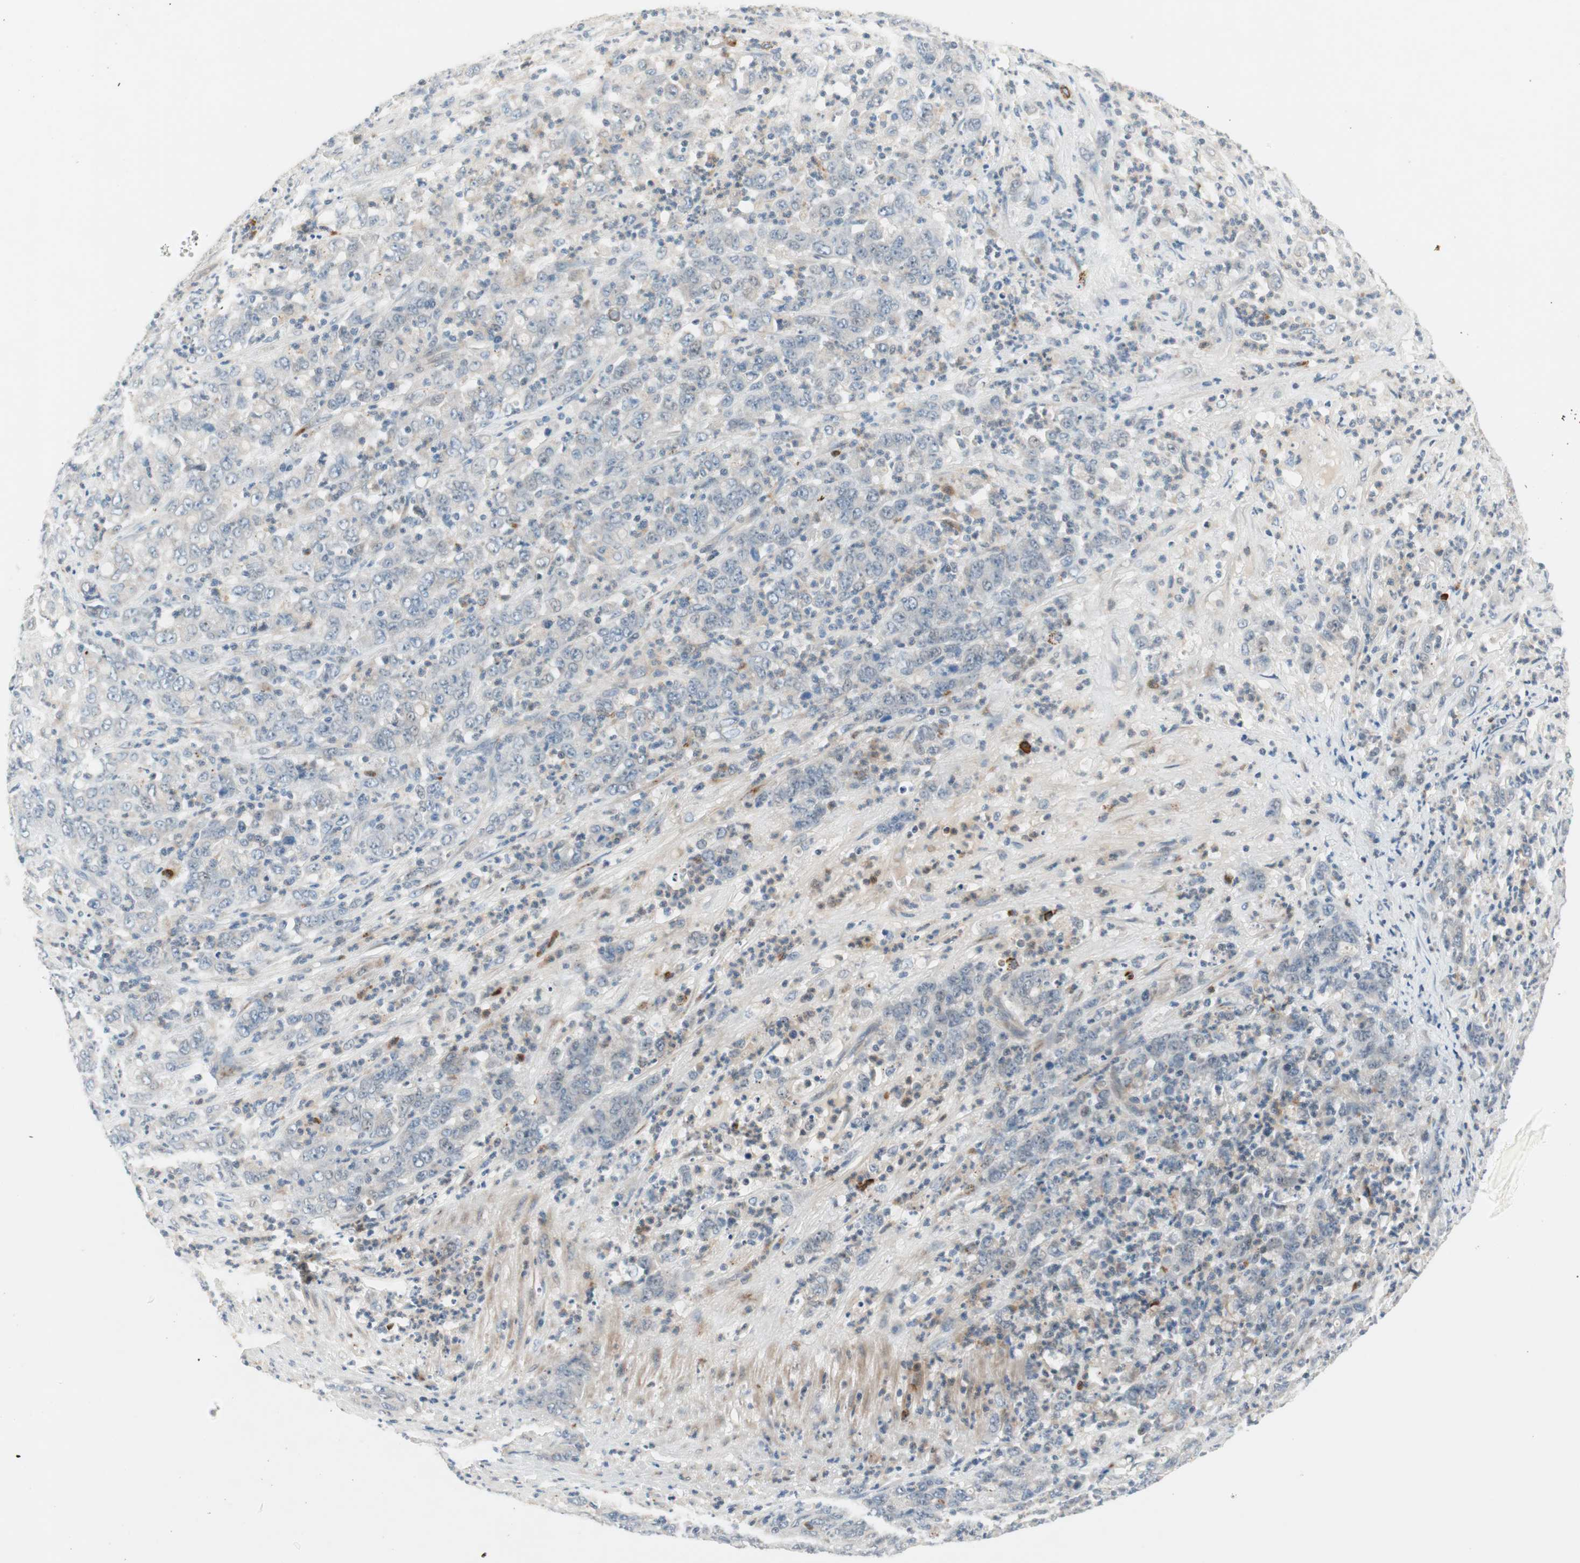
{"staining": {"intensity": "negative", "quantity": "none", "location": "none"}, "tissue": "stomach cancer", "cell_type": "Tumor cells", "image_type": "cancer", "snomed": [{"axis": "morphology", "description": "Adenocarcinoma, NOS"}, {"axis": "topography", "description": "Stomach, lower"}], "caption": "A histopathology image of human stomach adenocarcinoma is negative for staining in tumor cells. (DAB immunohistochemistry (IHC), high magnification).", "gene": "PDZK1", "patient": {"sex": "female", "age": 71}}